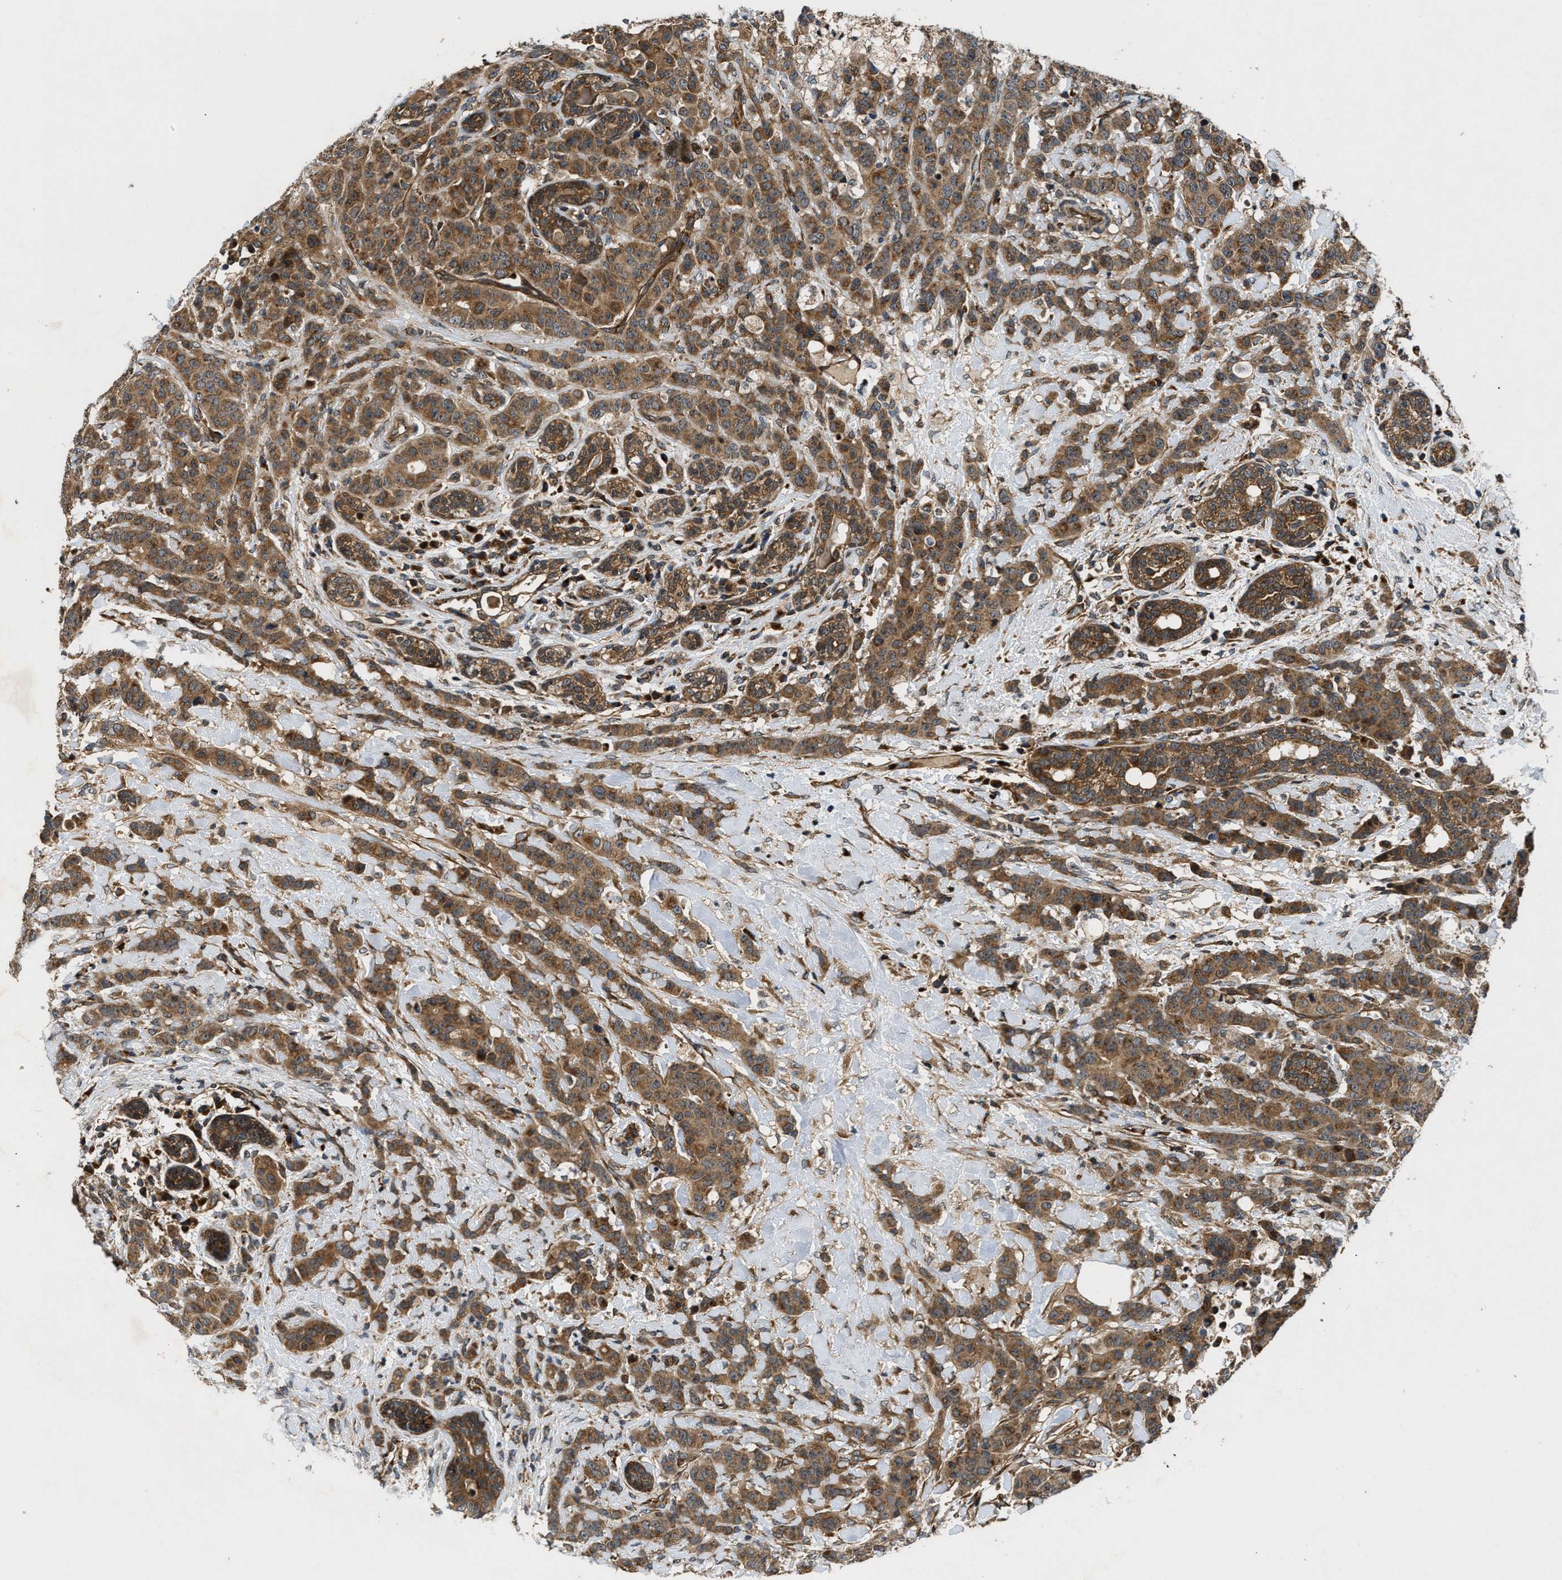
{"staining": {"intensity": "moderate", "quantity": ">75%", "location": "cytoplasmic/membranous"}, "tissue": "breast cancer", "cell_type": "Tumor cells", "image_type": "cancer", "snomed": [{"axis": "morphology", "description": "Normal tissue, NOS"}, {"axis": "morphology", "description": "Duct carcinoma"}, {"axis": "topography", "description": "Breast"}], "caption": "Protein staining of breast invasive ductal carcinoma tissue shows moderate cytoplasmic/membranous staining in approximately >75% of tumor cells.", "gene": "PNPLA8", "patient": {"sex": "female", "age": 40}}